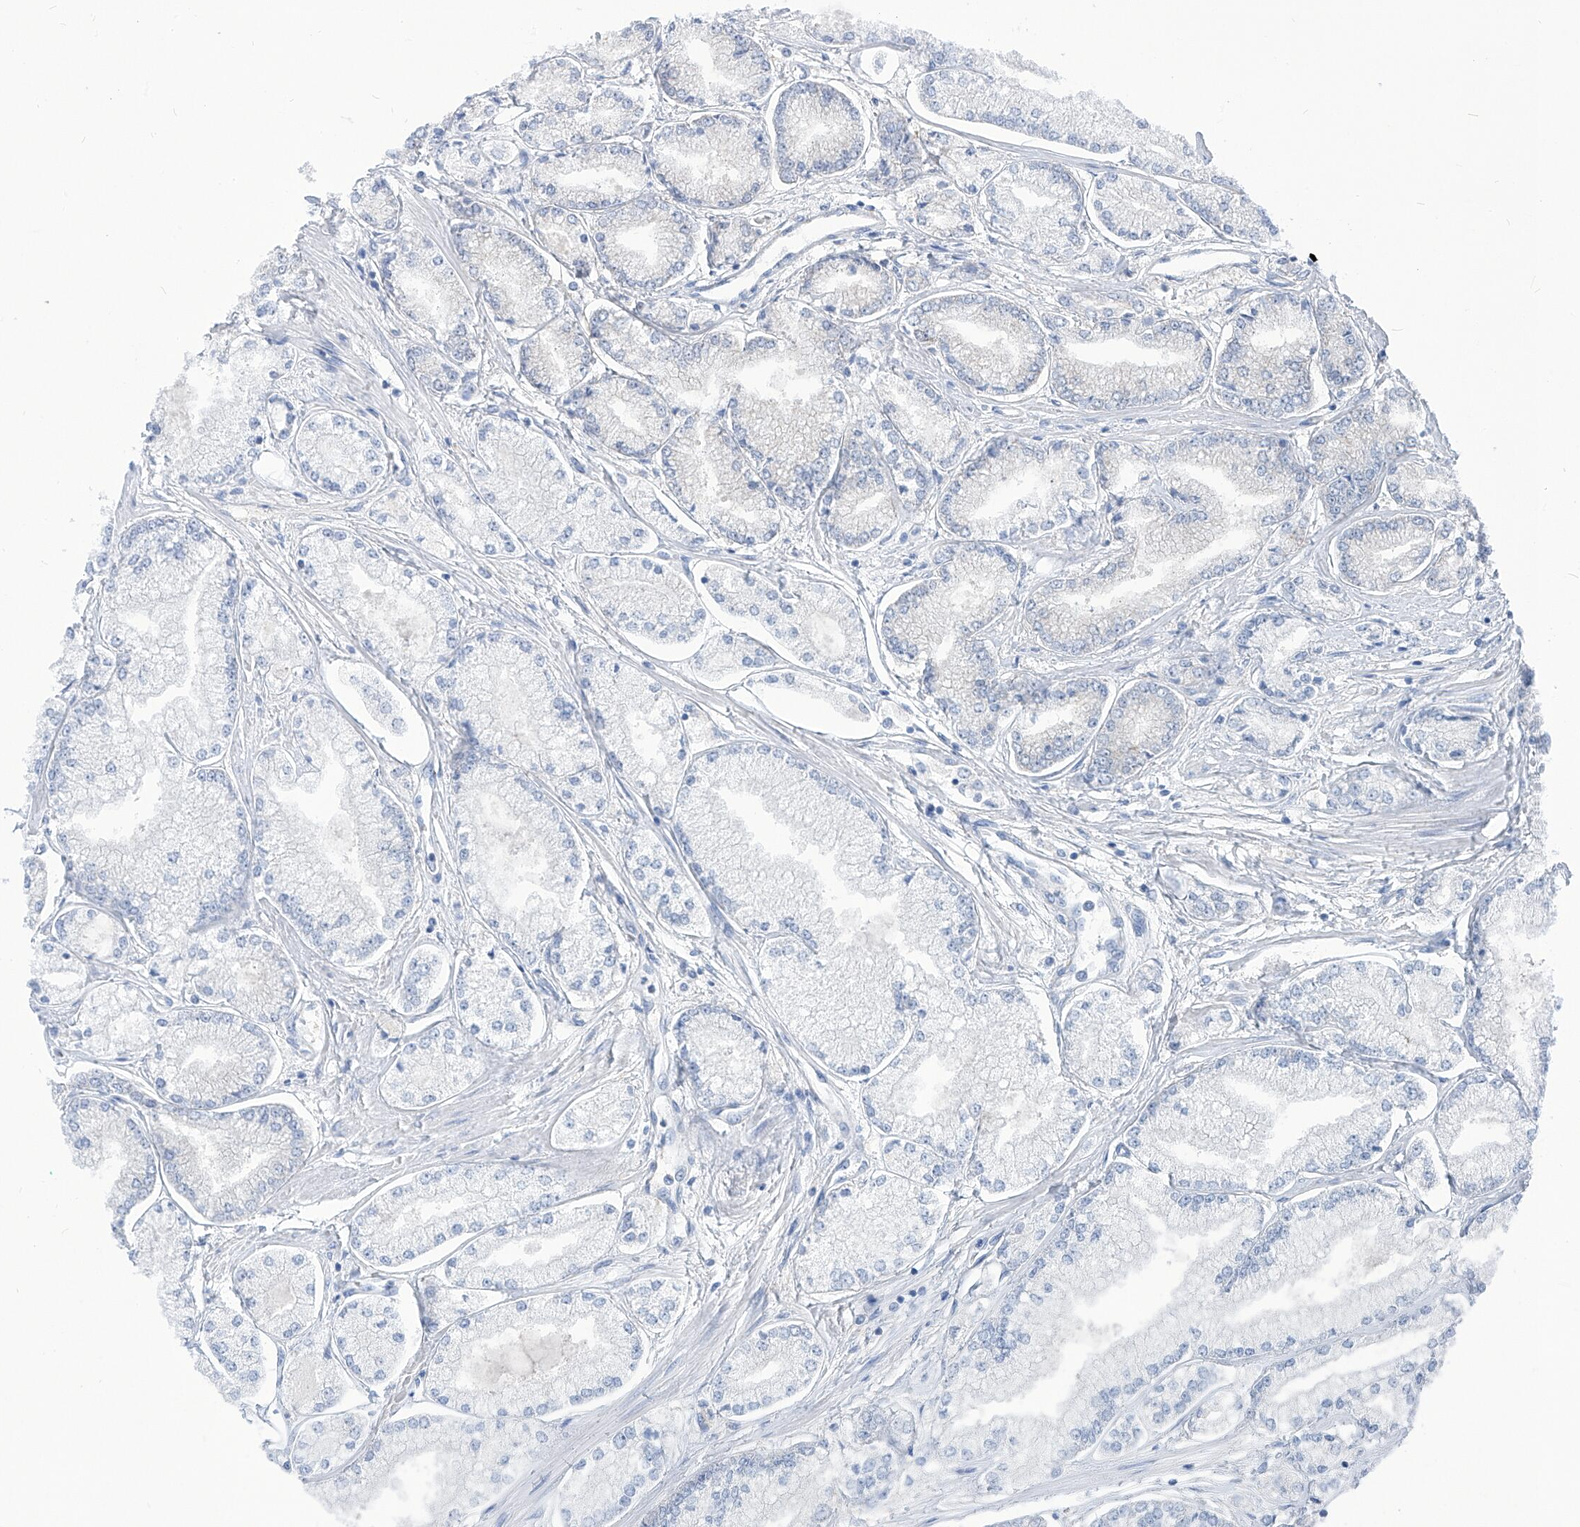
{"staining": {"intensity": "negative", "quantity": "none", "location": "none"}, "tissue": "prostate cancer", "cell_type": "Tumor cells", "image_type": "cancer", "snomed": [{"axis": "morphology", "description": "Adenocarcinoma, Low grade"}, {"axis": "topography", "description": "Prostate"}], "caption": "Protein analysis of prostate cancer (low-grade adenocarcinoma) displays no significant positivity in tumor cells.", "gene": "AKAP10", "patient": {"sex": "male", "age": 52}}